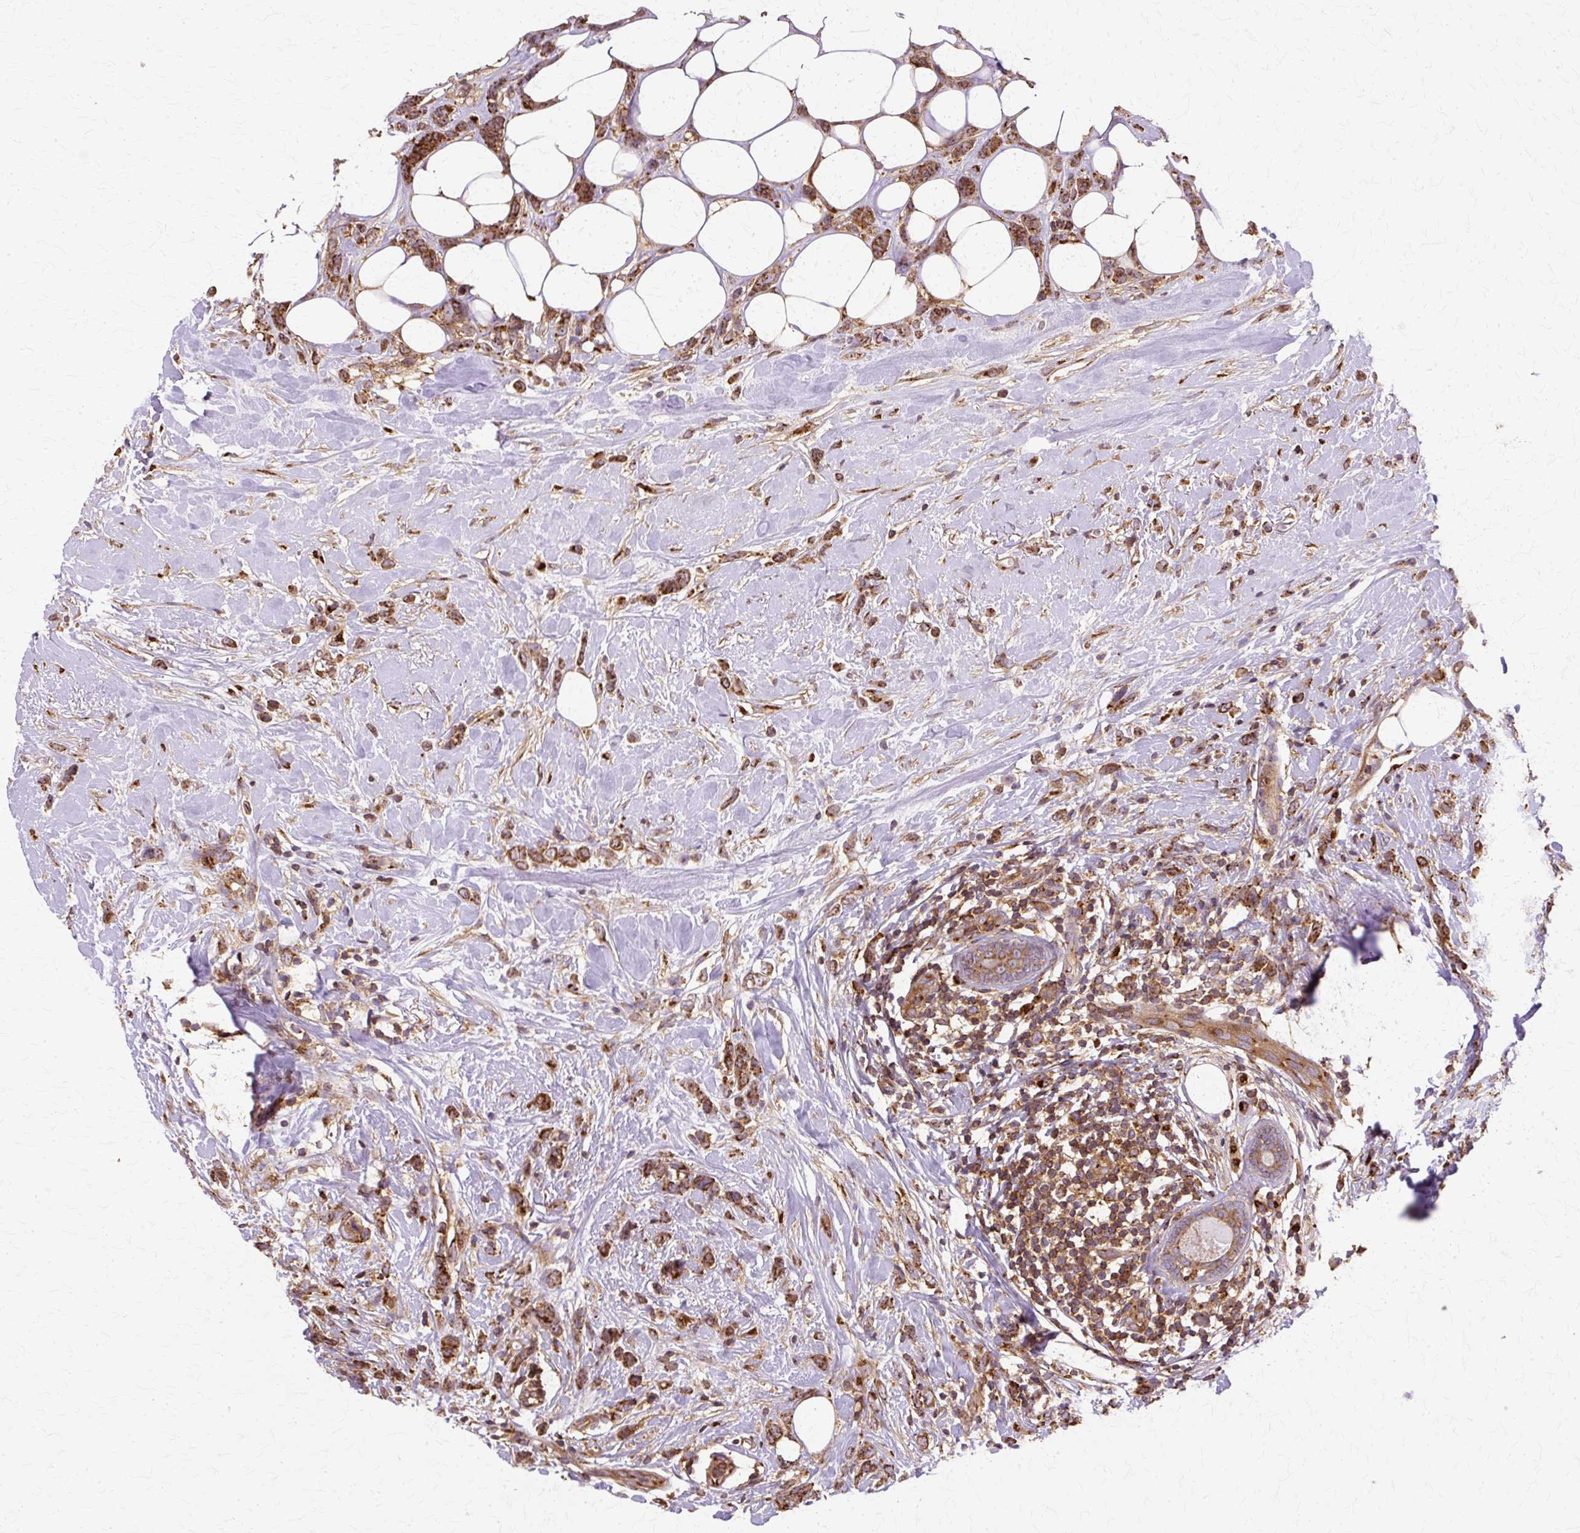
{"staining": {"intensity": "strong", "quantity": ">75%", "location": "cytoplasmic/membranous"}, "tissue": "breast cancer", "cell_type": "Tumor cells", "image_type": "cancer", "snomed": [{"axis": "morphology", "description": "Duct carcinoma"}, {"axis": "topography", "description": "Breast"}], "caption": "Immunohistochemical staining of breast cancer shows high levels of strong cytoplasmic/membranous protein staining in about >75% of tumor cells.", "gene": "COPB1", "patient": {"sex": "female", "age": 80}}